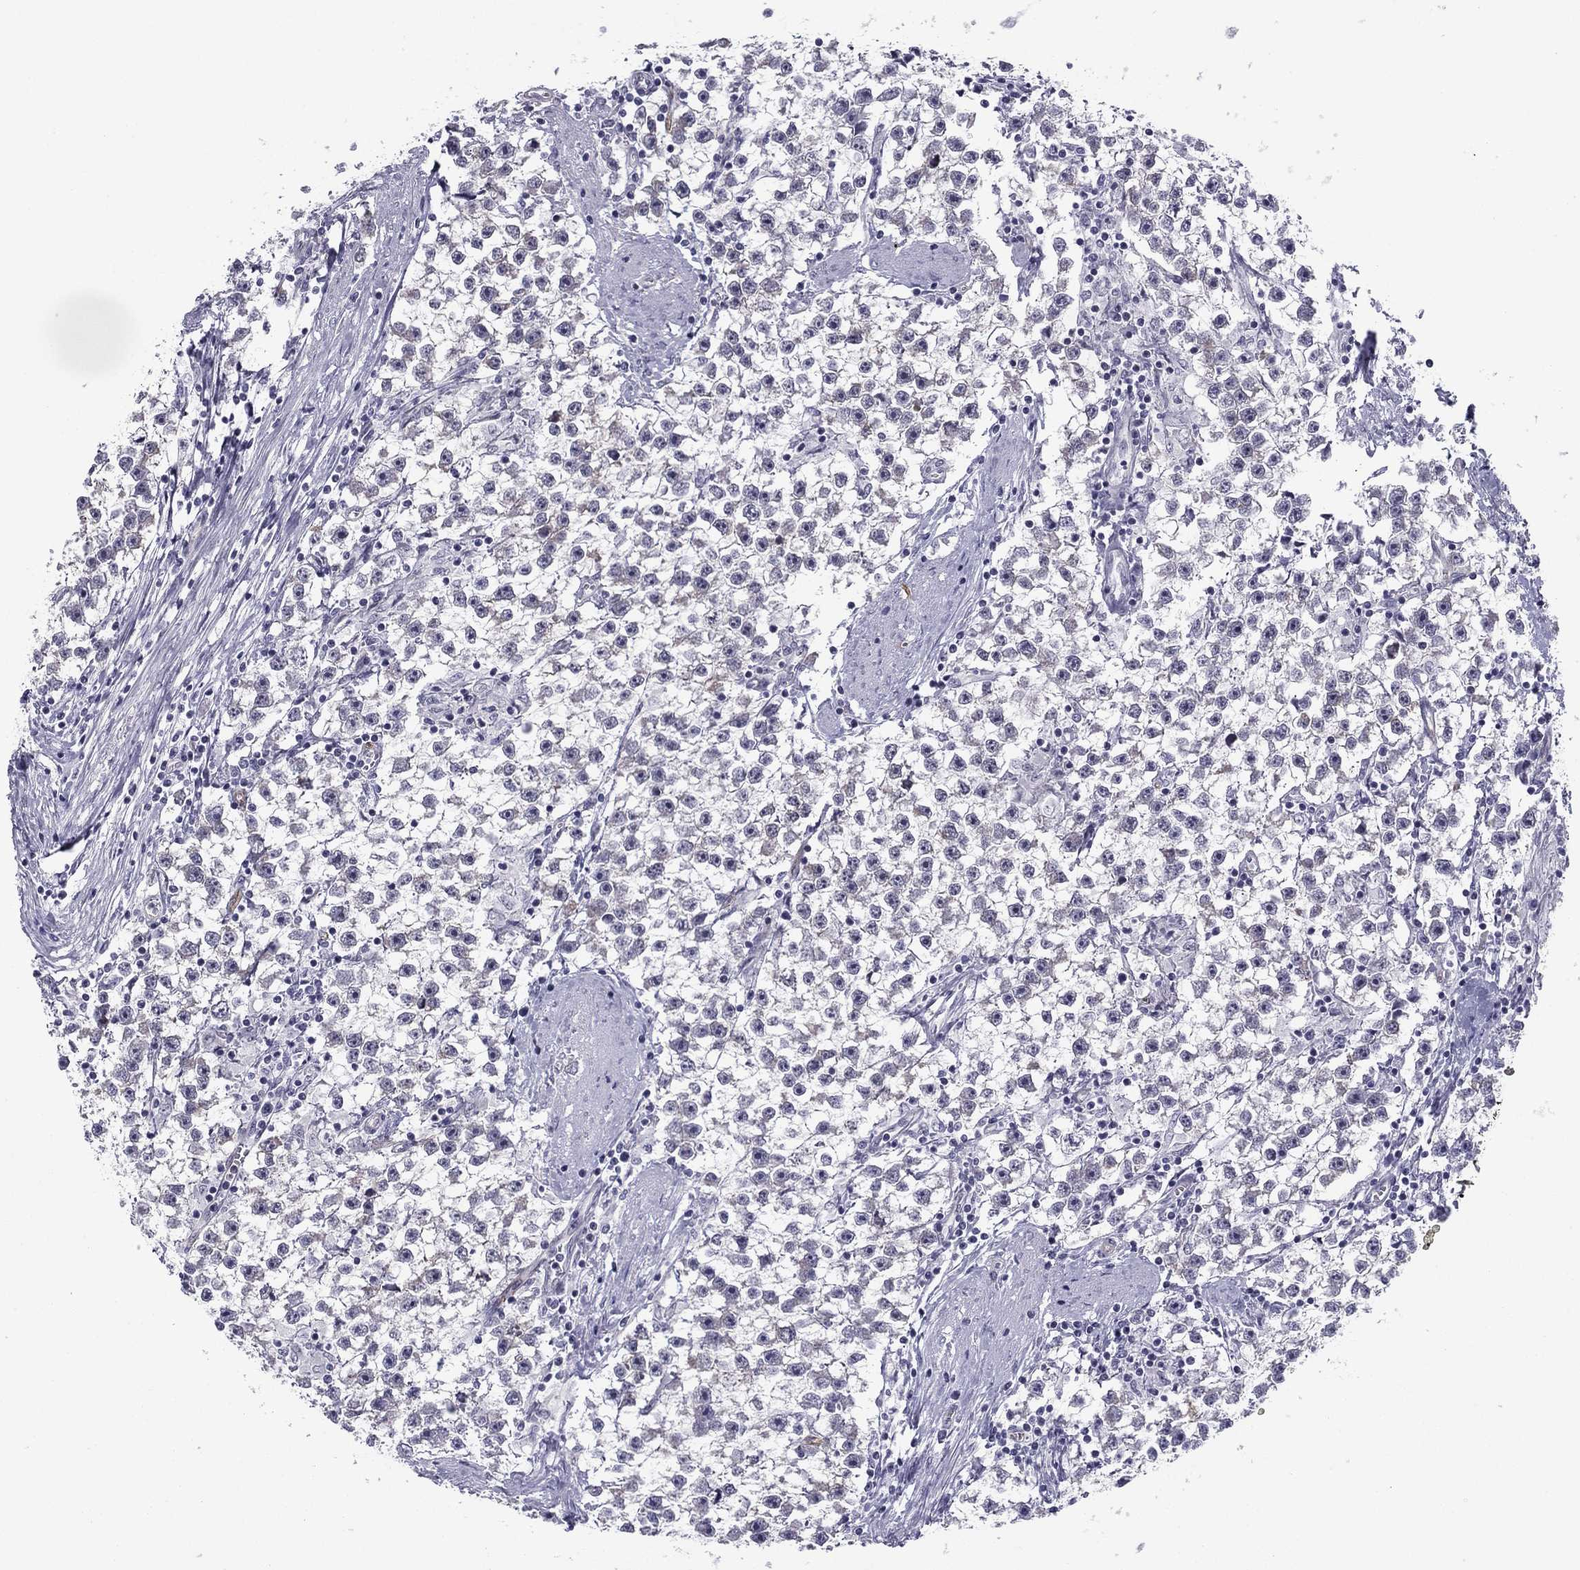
{"staining": {"intensity": "negative", "quantity": "none", "location": "none"}, "tissue": "testis cancer", "cell_type": "Tumor cells", "image_type": "cancer", "snomed": [{"axis": "morphology", "description": "Seminoma, NOS"}, {"axis": "topography", "description": "Testis"}], "caption": "Immunohistochemical staining of testis cancer (seminoma) shows no significant positivity in tumor cells.", "gene": "ANKS4B", "patient": {"sex": "male", "age": 59}}